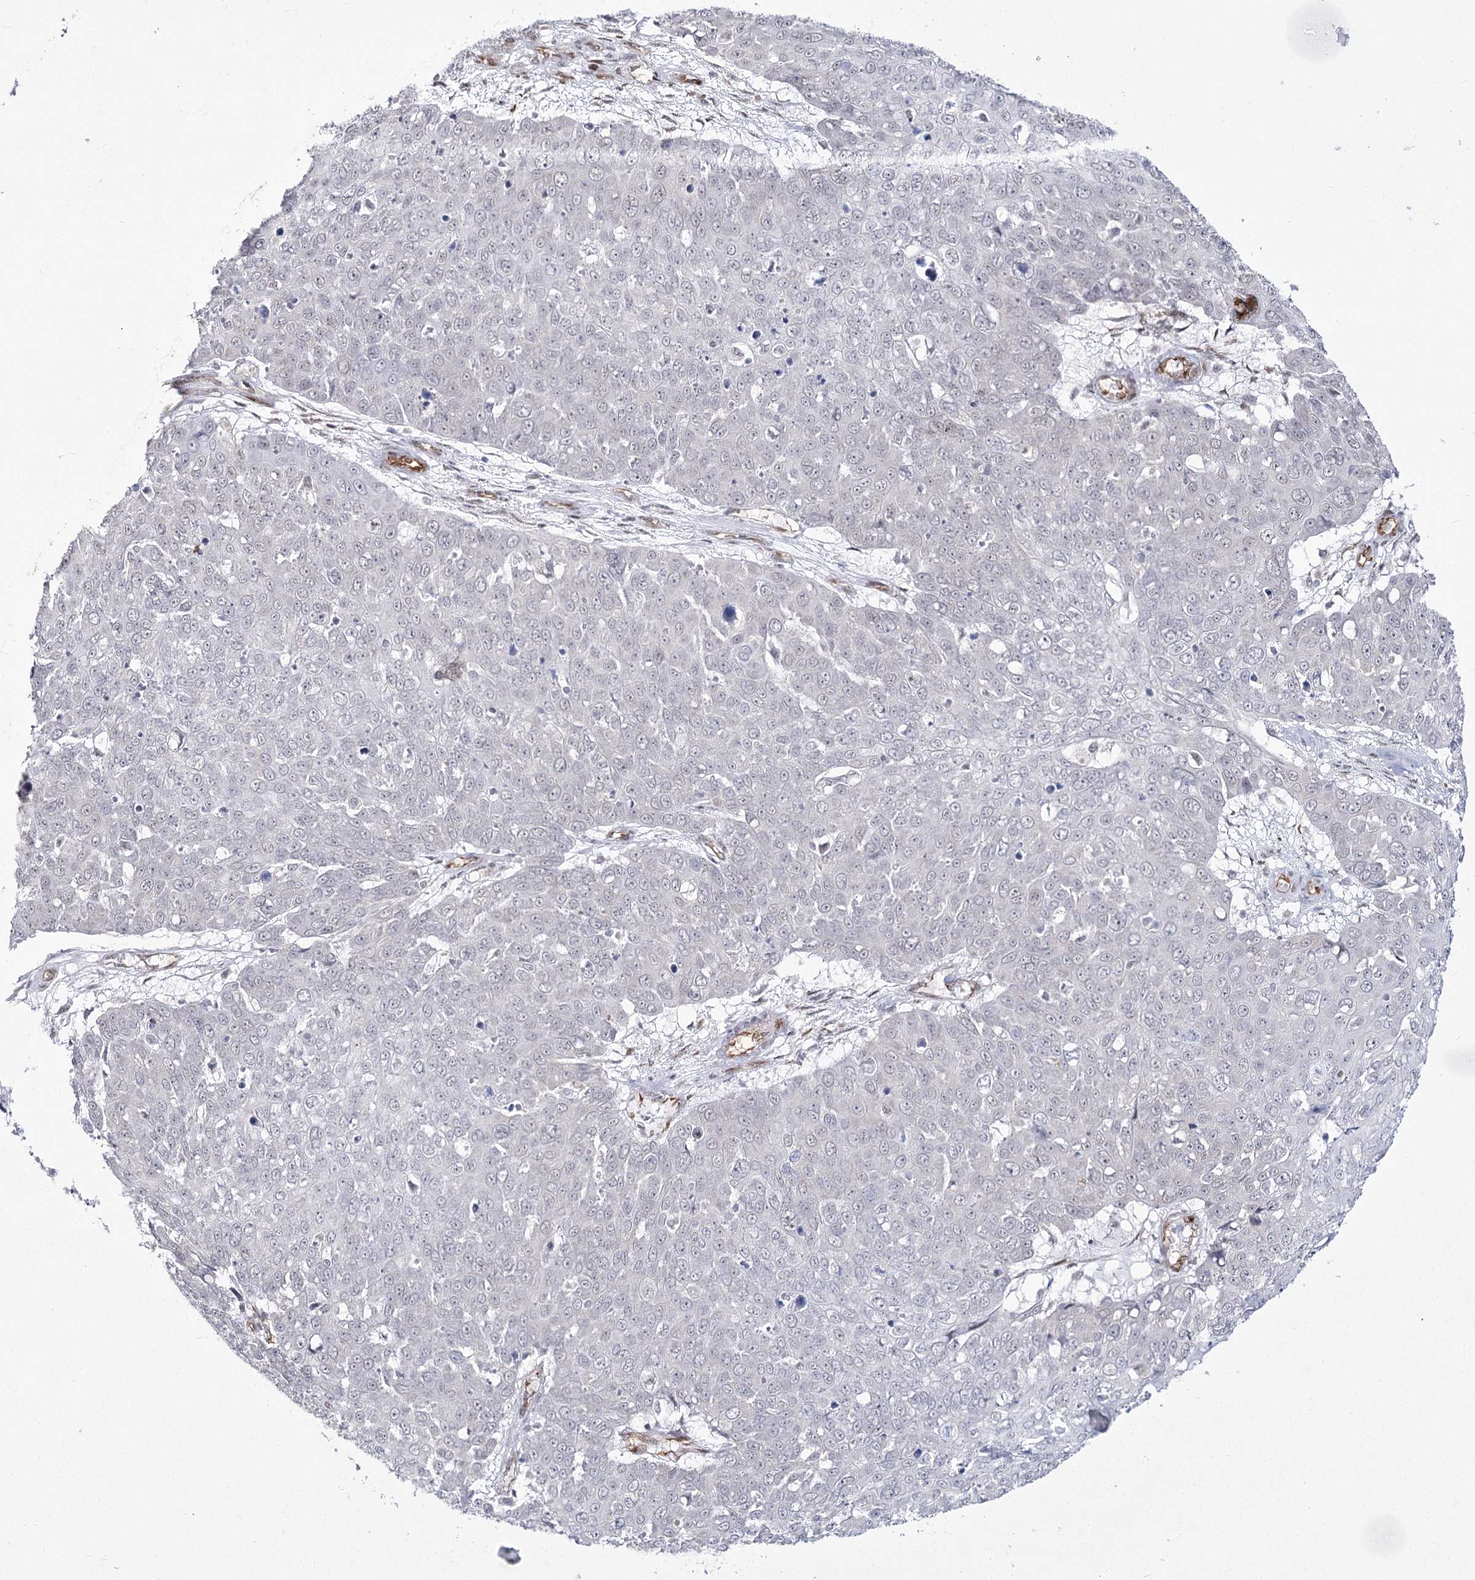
{"staining": {"intensity": "negative", "quantity": "none", "location": "none"}, "tissue": "skin cancer", "cell_type": "Tumor cells", "image_type": "cancer", "snomed": [{"axis": "morphology", "description": "Squamous cell carcinoma, NOS"}, {"axis": "topography", "description": "Skin"}], "caption": "This is an IHC photomicrograph of human squamous cell carcinoma (skin). There is no staining in tumor cells.", "gene": "YBX3", "patient": {"sex": "male", "age": 71}}